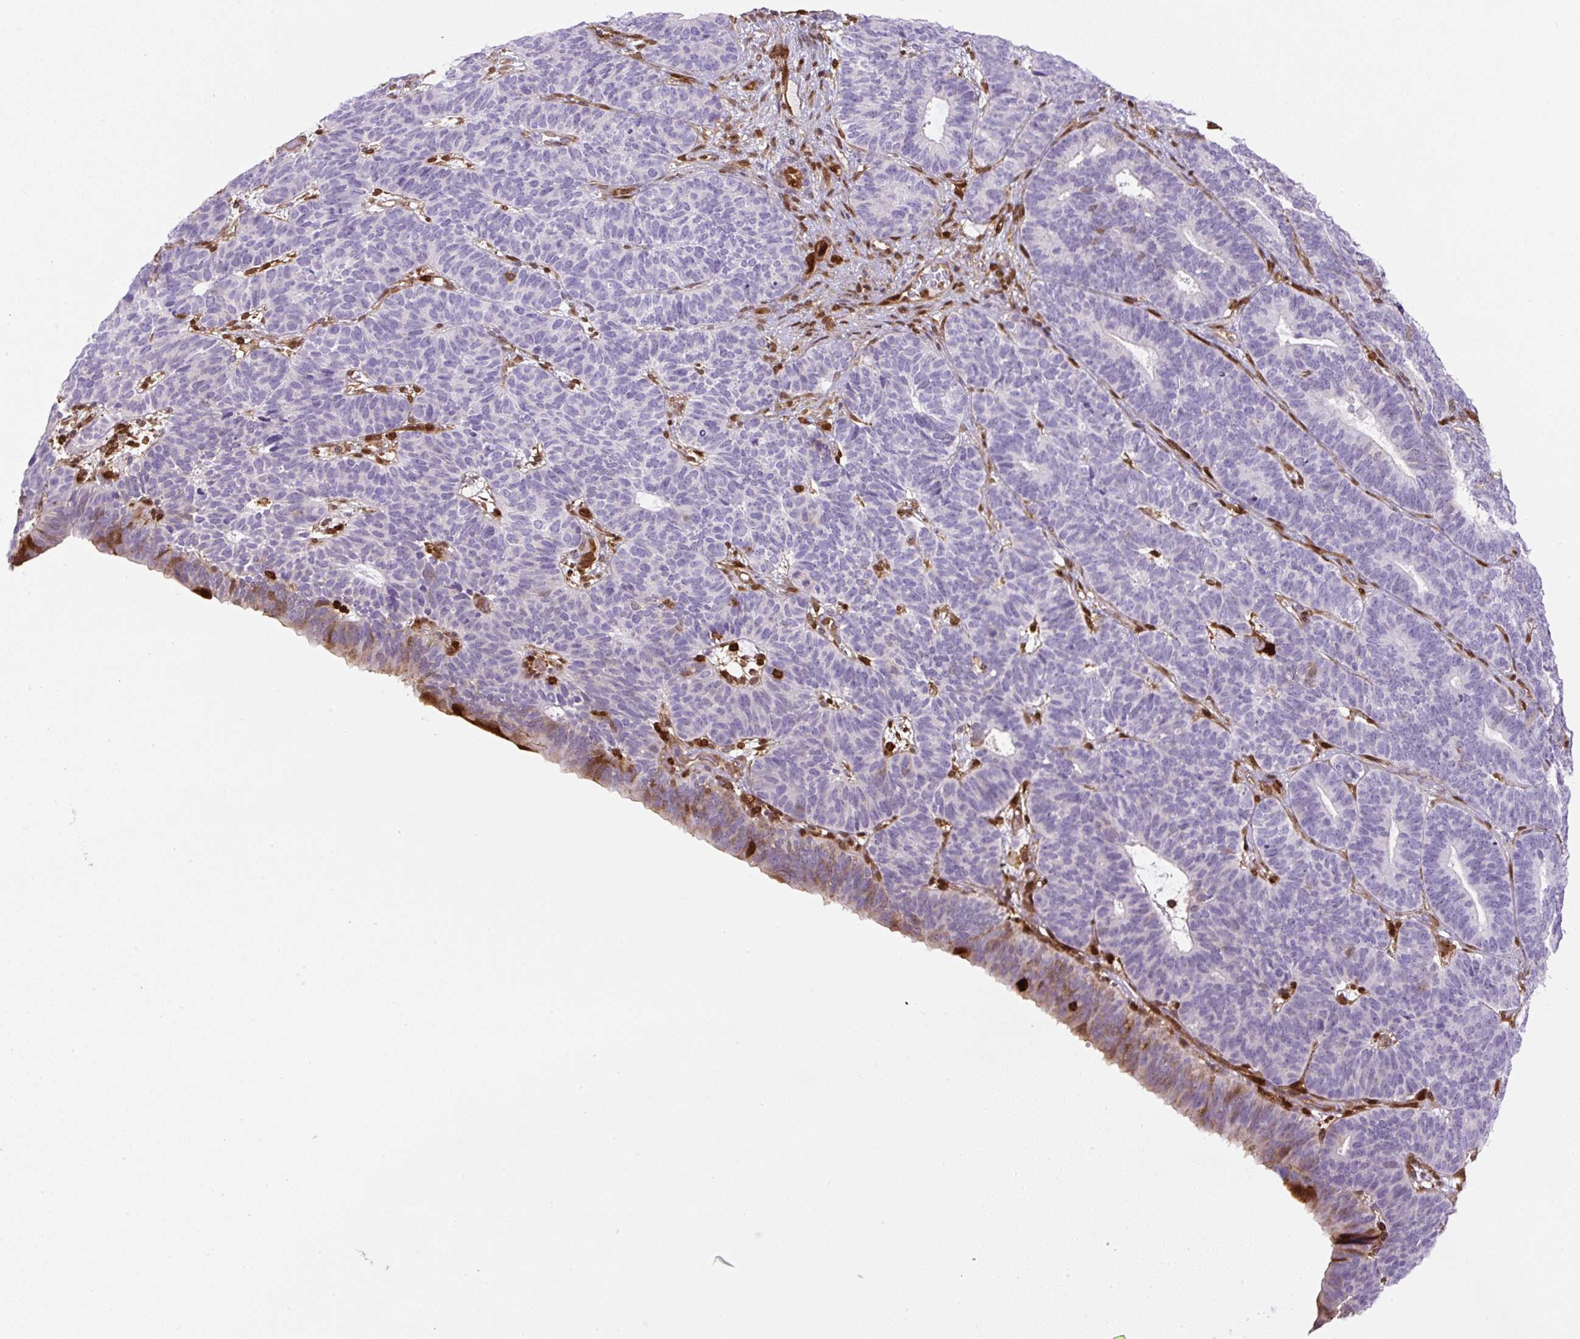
{"staining": {"intensity": "negative", "quantity": "none", "location": "none"}, "tissue": "endometrial cancer", "cell_type": "Tumor cells", "image_type": "cancer", "snomed": [{"axis": "morphology", "description": "Adenocarcinoma, NOS"}, {"axis": "topography", "description": "Endometrium"}], "caption": "This is a micrograph of IHC staining of endometrial cancer, which shows no expression in tumor cells.", "gene": "ANXA1", "patient": {"sex": "female", "age": 70}}